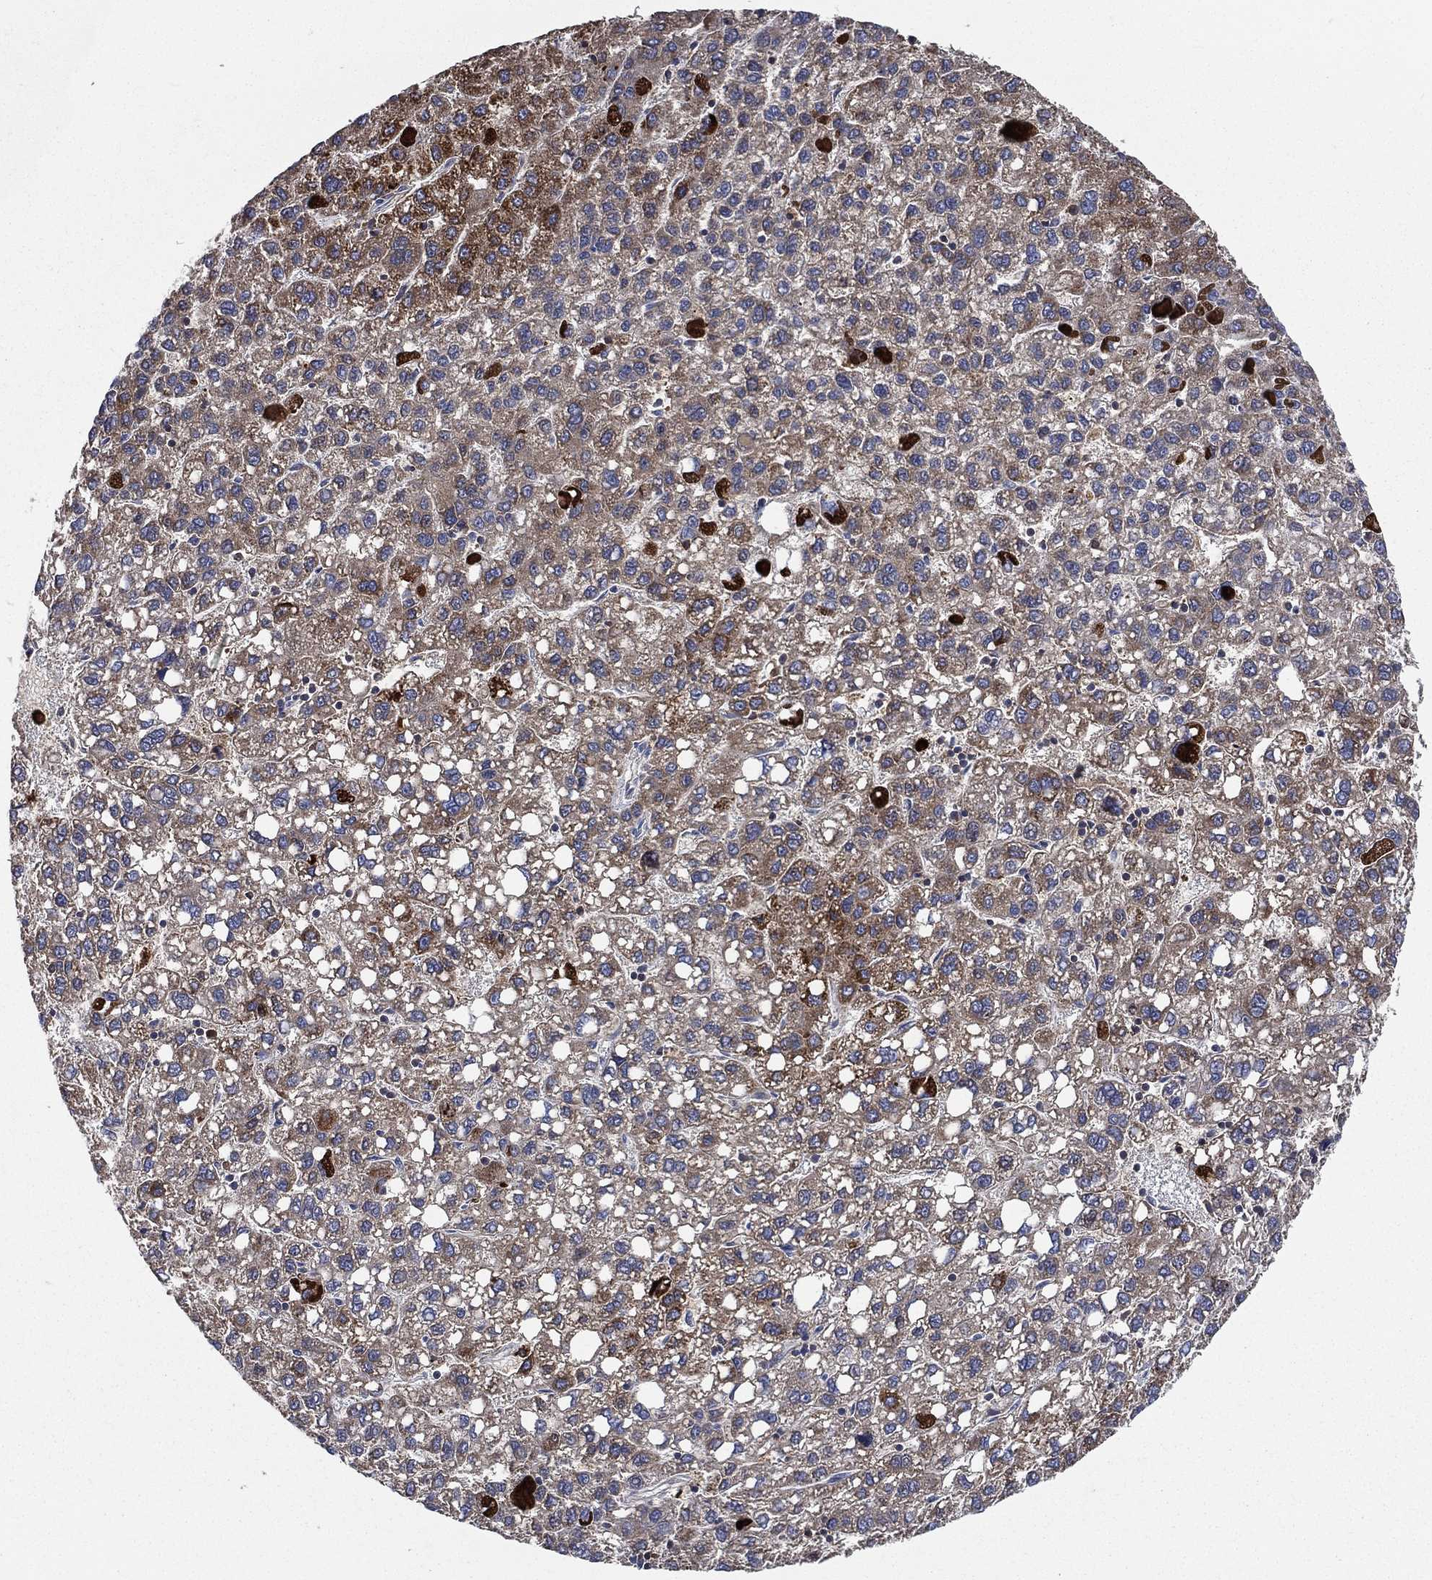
{"staining": {"intensity": "moderate", "quantity": "25%-75%", "location": "cytoplasmic/membranous"}, "tissue": "liver cancer", "cell_type": "Tumor cells", "image_type": "cancer", "snomed": [{"axis": "morphology", "description": "Carcinoma, Hepatocellular, NOS"}, {"axis": "topography", "description": "Liver"}], "caption": "Tumor cells display moderate cytoplasmic/membranous positivity in about 25%-75% of cells in hepatocellular carcinoma (liver). Ihc stains the protein of interest in brown and the nuclei are stained blue.", "gene": "SMPD3", "patient": {"sex": "female", "age": 82}}